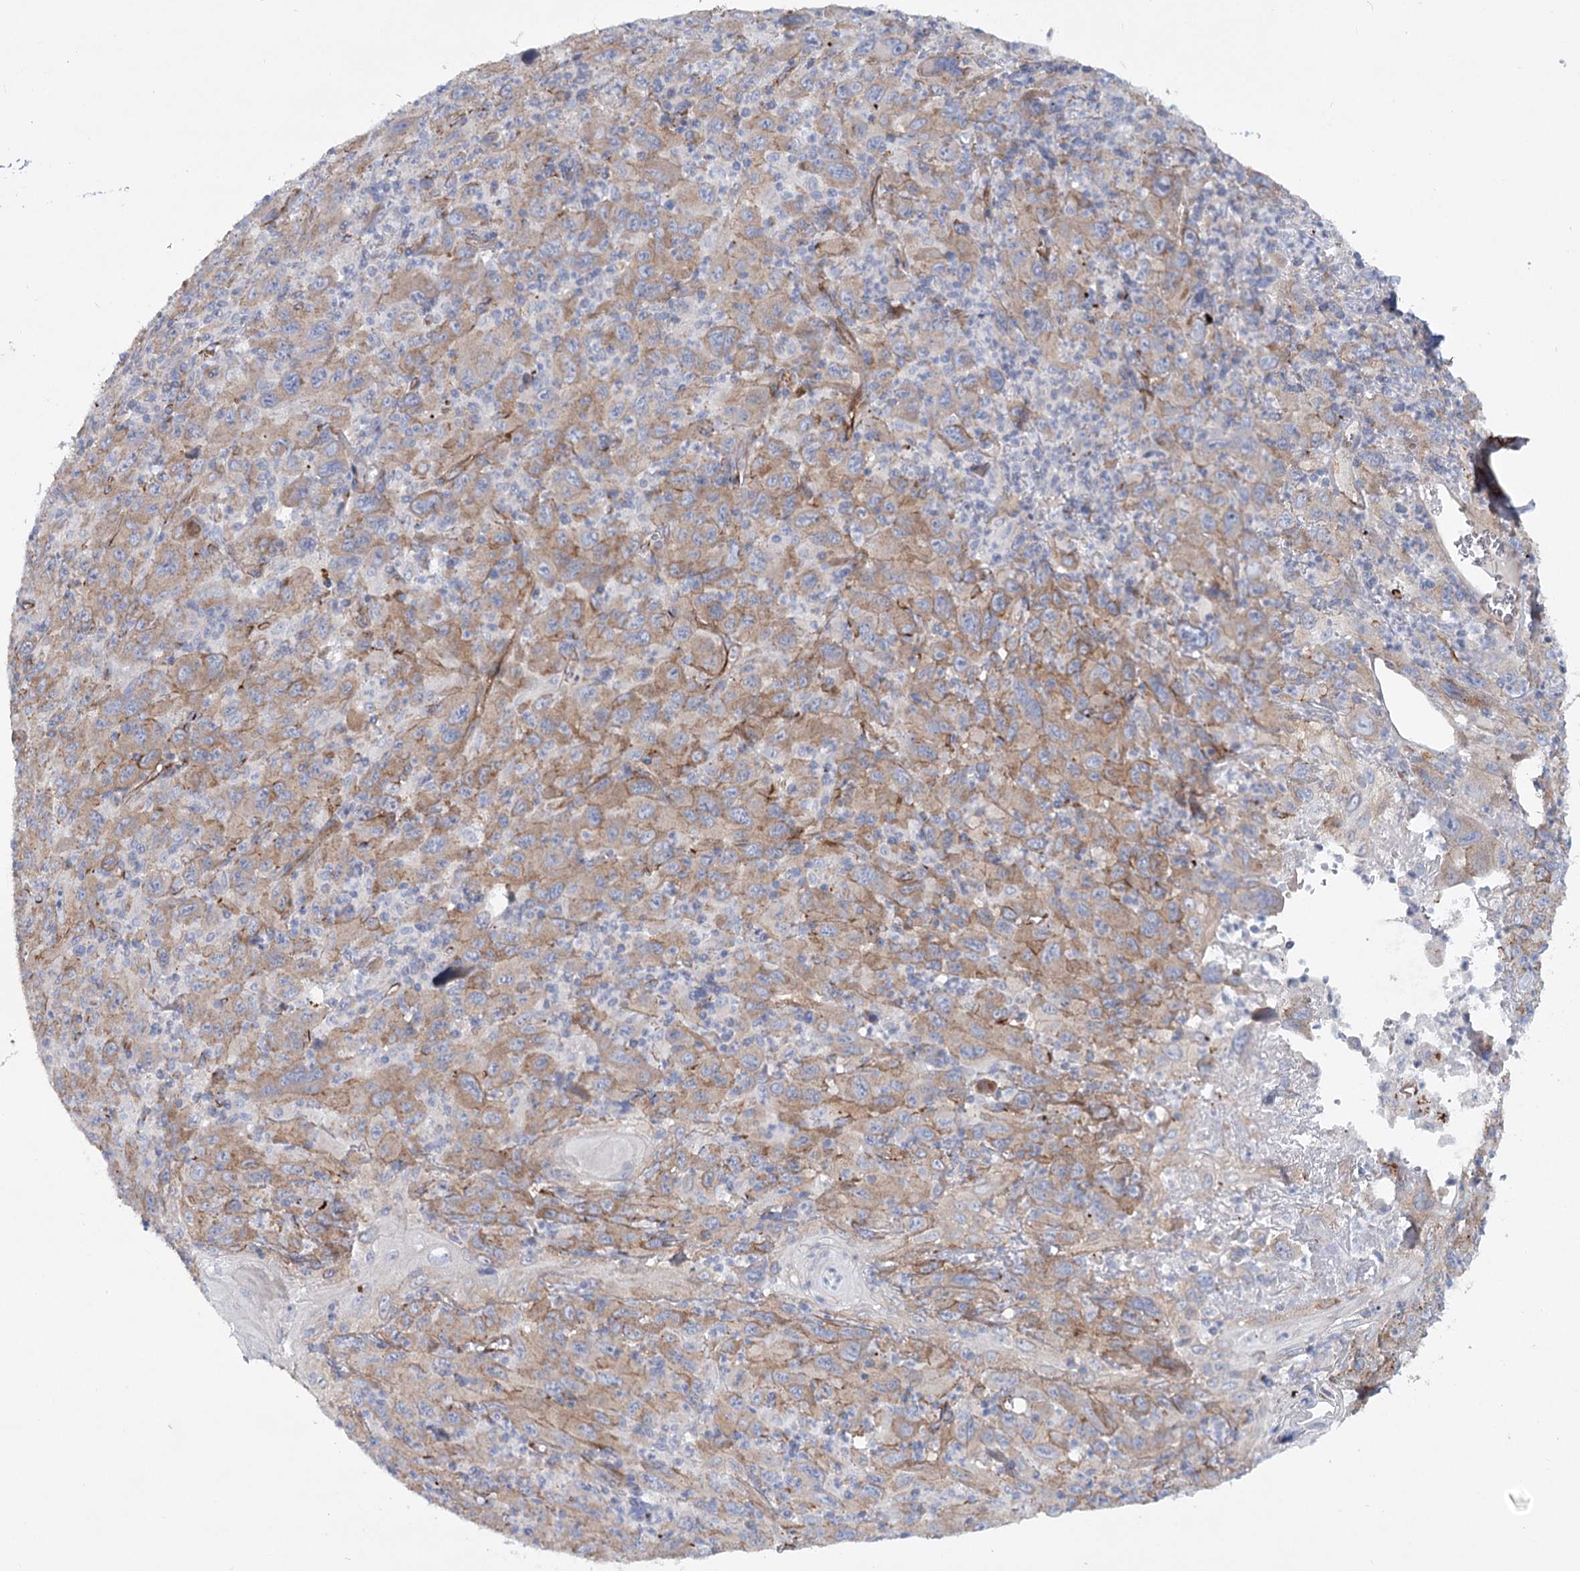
{"staining": {"intensity": "moderate", "quantity": ">75%", "location": "cytoplasmic/membranous"}, "tissue": "melanoma", "cell_type": "Tumor cells", "image_type": "cancer", "snomed": [{"axis": "morphology", "description": "Malignant melanoma, Metastatic site"}, {"axis": "topography", "description": "Skin"}], "caption": "High-power microscopy captured an immunohistochemistry (IHC) histopathology image of malignant melanoma (metastatic site), revealing moderate cytoplasmic/membranous expression in approximately >75% of tumor cells.", "gene": "TMEM164", "patient": {"sex": "female", "age": 56}}